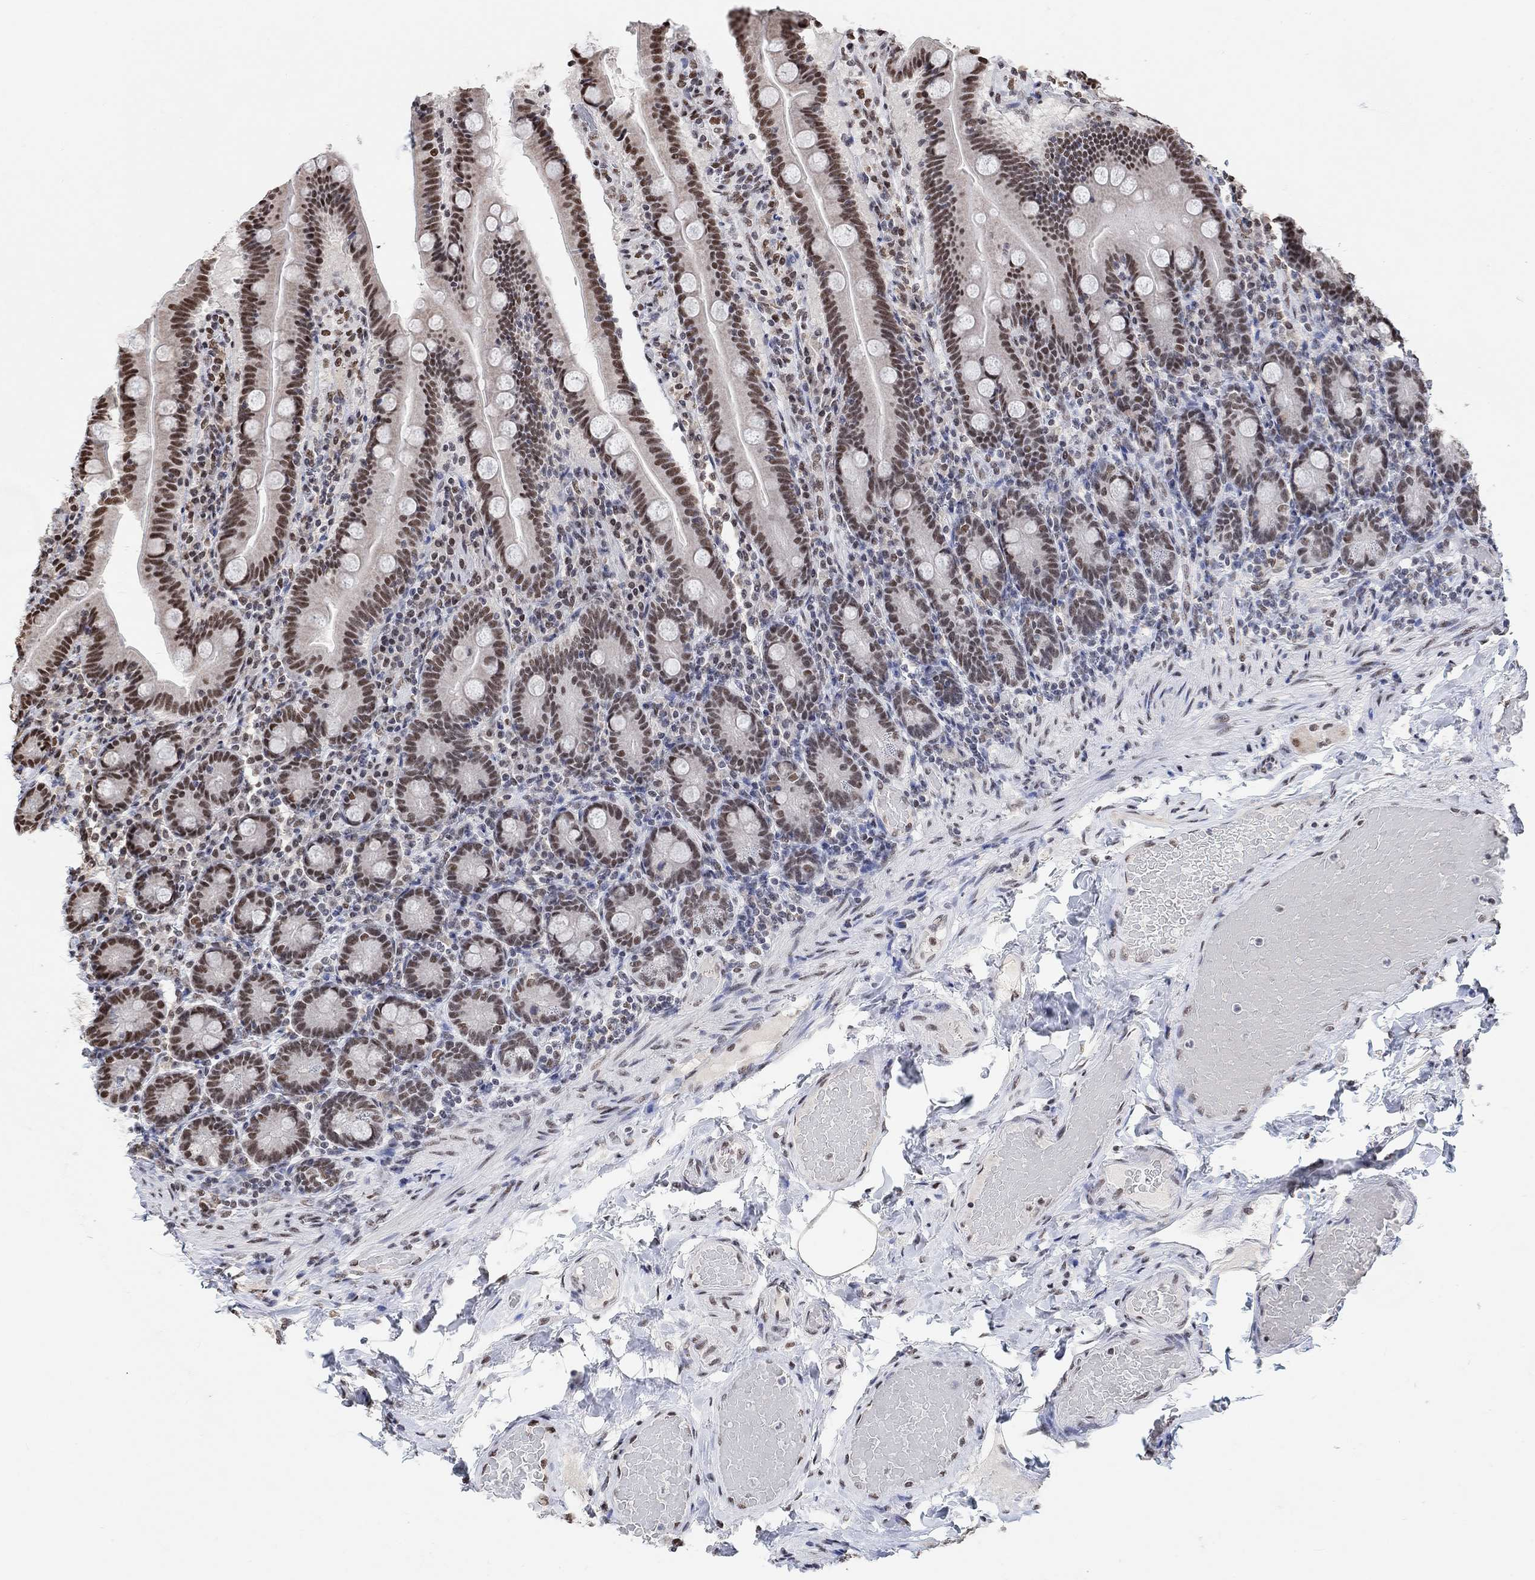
{"staining": {"intensity": "strong", "quantity": "25%-75%", "location": "nuclear"}, "tissue": "small intestine", "cell_type": "Glandular cells", "image_type": "normal", "snomed": [{"axis": "morphology", "description": "Normal tissue, NOS"}, {"axis": "topography", "description": "Small intestine"}], "caption": "Human small intestine stained with a brown dye demonstrates strong nuclear positive staining in approximately 25%-75% of glandular cells.", "gene": "USP39", "patient": {"sex": "male", "age": 66}}